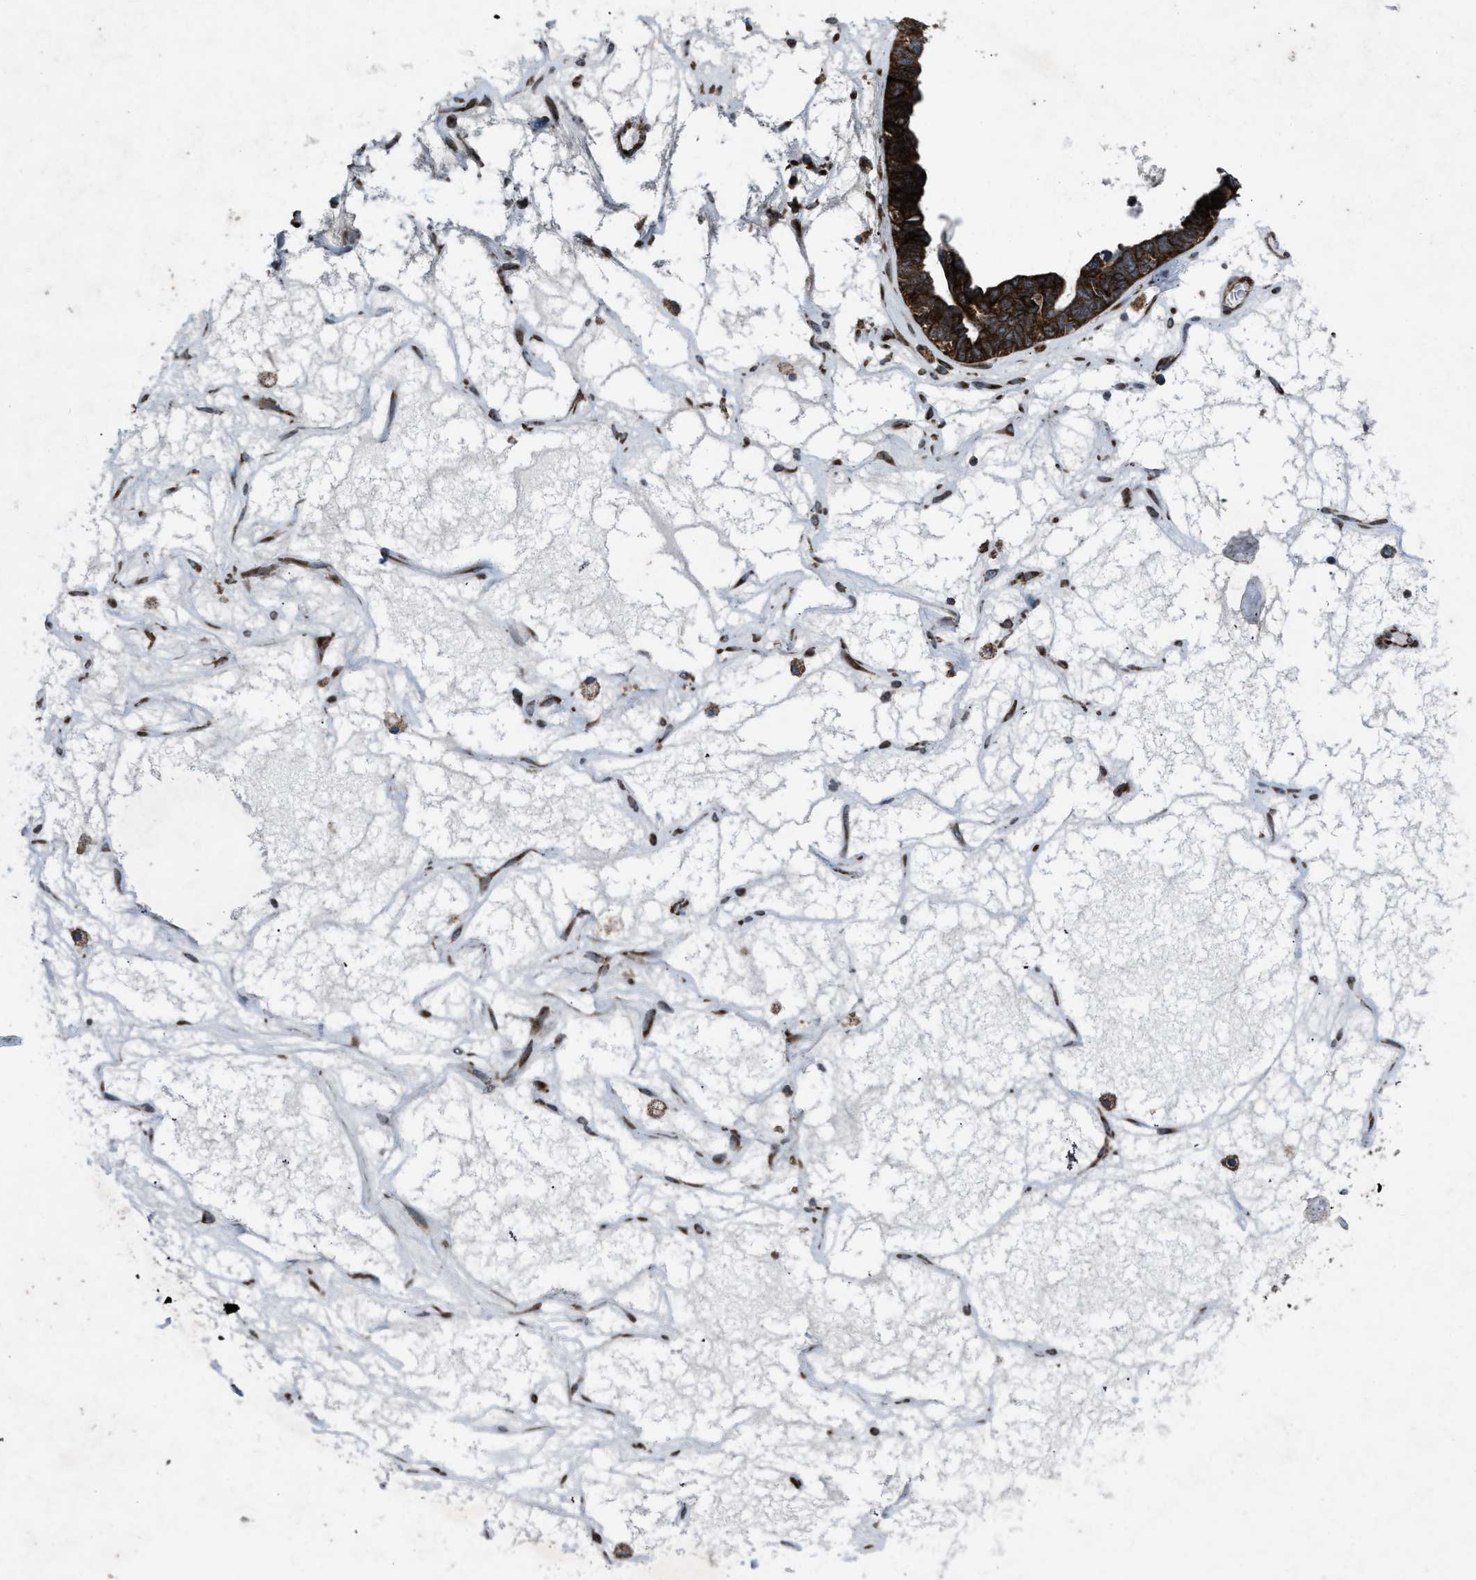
{"staining": {"intensity": "strong", "quantity": ">75%", "location": "cytoplasmic/membranous"}, "tissue": "ovarian cancer", "cell_type": "Tumor cells", "image_type": "cancer", "snomed": [{"axis": "morphology", "description": "Cystadenocarcinoma, serous, NOS"}, {"axis": "topography", "description": "Ovary"}], "caption": "Strong cytoplasmic/membranous staining for a protein is seen in approximately >75% of tumor cells of ovarian cancer (serous cystadenocarcinoma) using immunohistochemistry (IHC).", "gene": "PER3", "patient": {"sex": "female", "age": 79}}